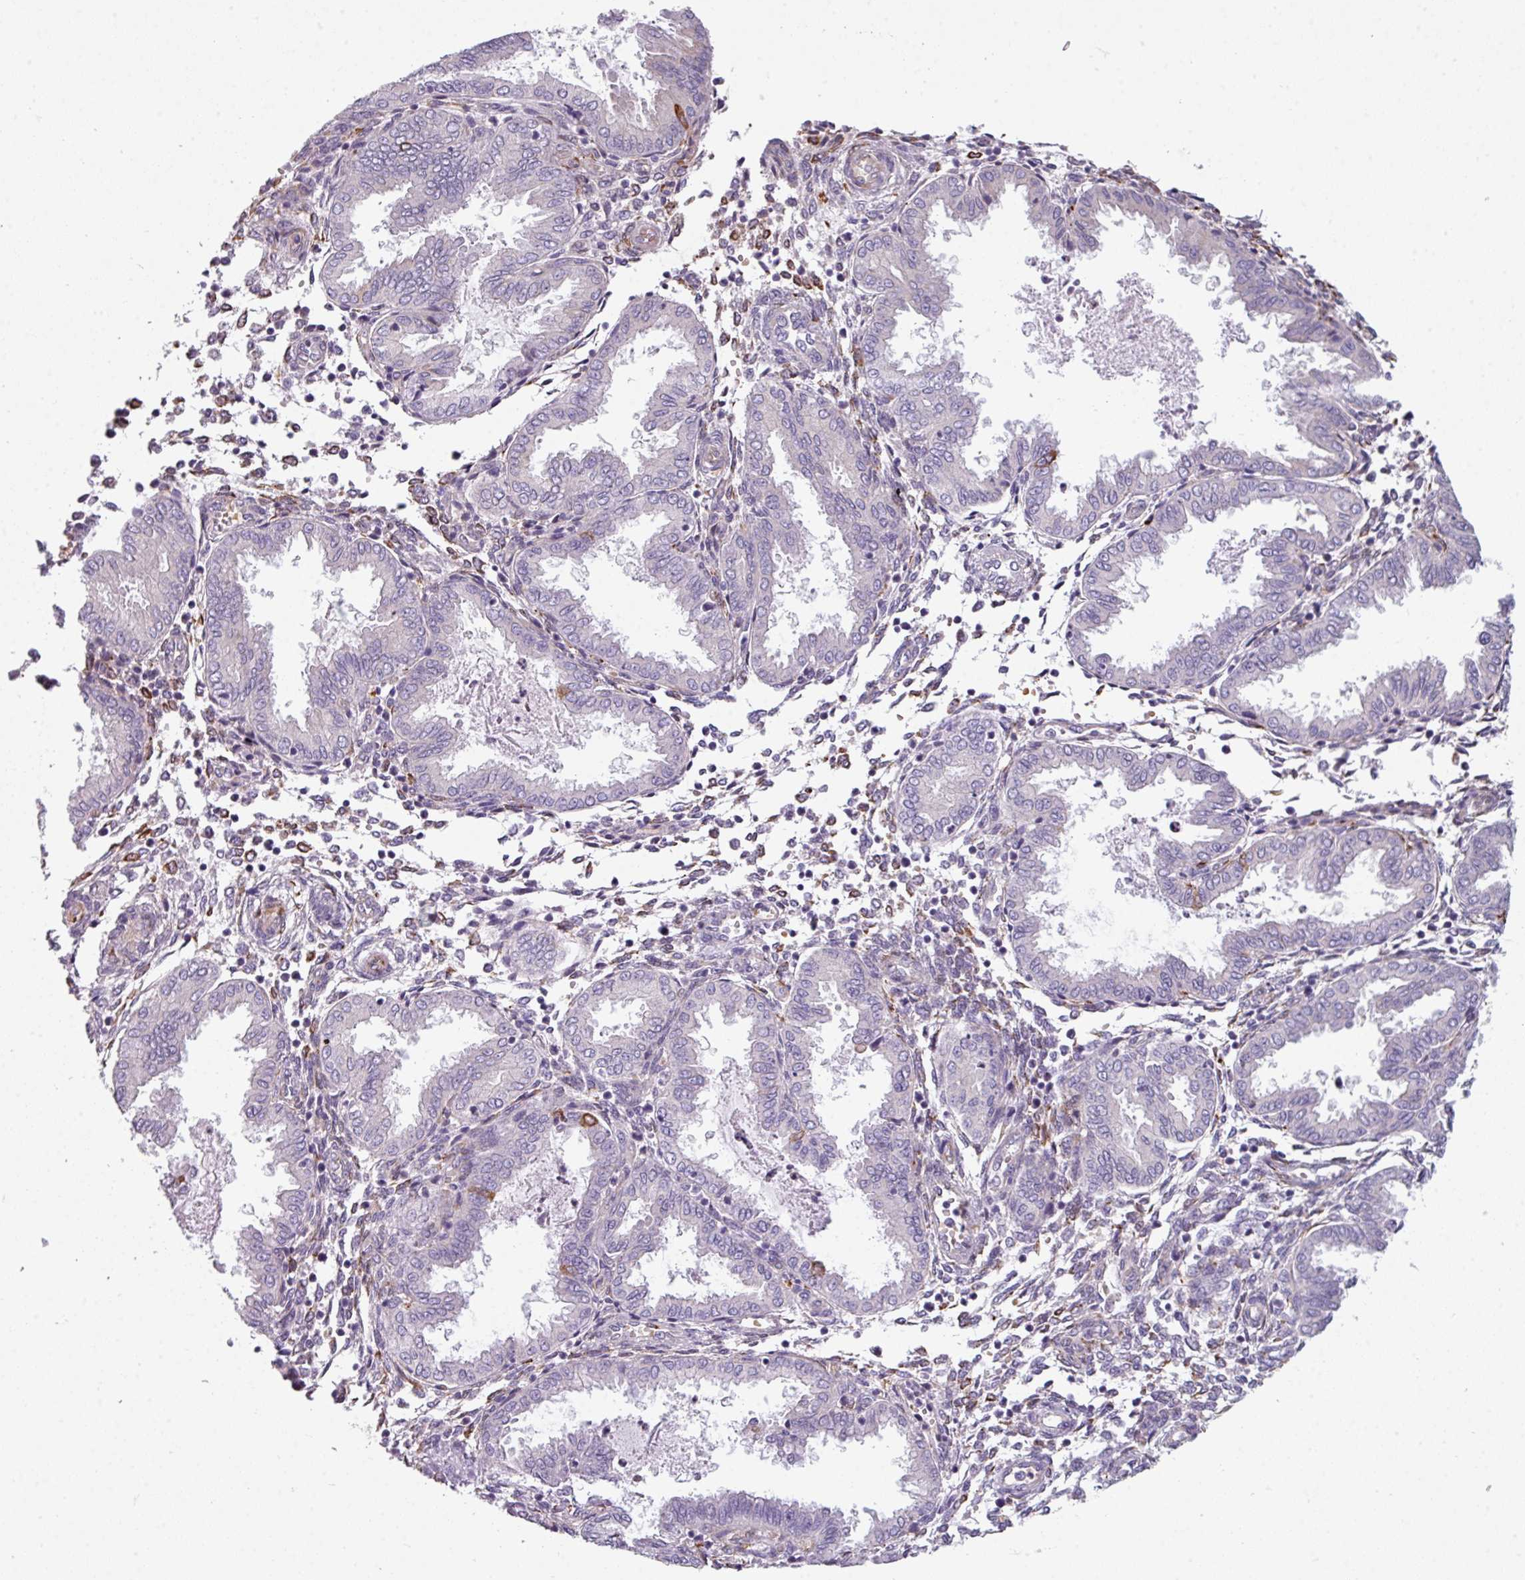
{"staining": {"intensity": "moderate", "quantity": "<25%", "location": "cytoplasmic/membranous"}, "tissue": "endometrium", "cell_type": "Cells in endometrial stroma", "image_type": "normal", "snomed": [{"axis": "morphology", "description": "Normal tissue, NOS"}, {"axis": "topography", "description": "Endometrium"}], "caption": "A micrograph of endometrium stained for a protein demonstrates moderate cytoplasmic/membranous brown staining in cells in endometrial stroma.", "gene": "BUD23", "patient": {"sex": "female", "age": 33}}